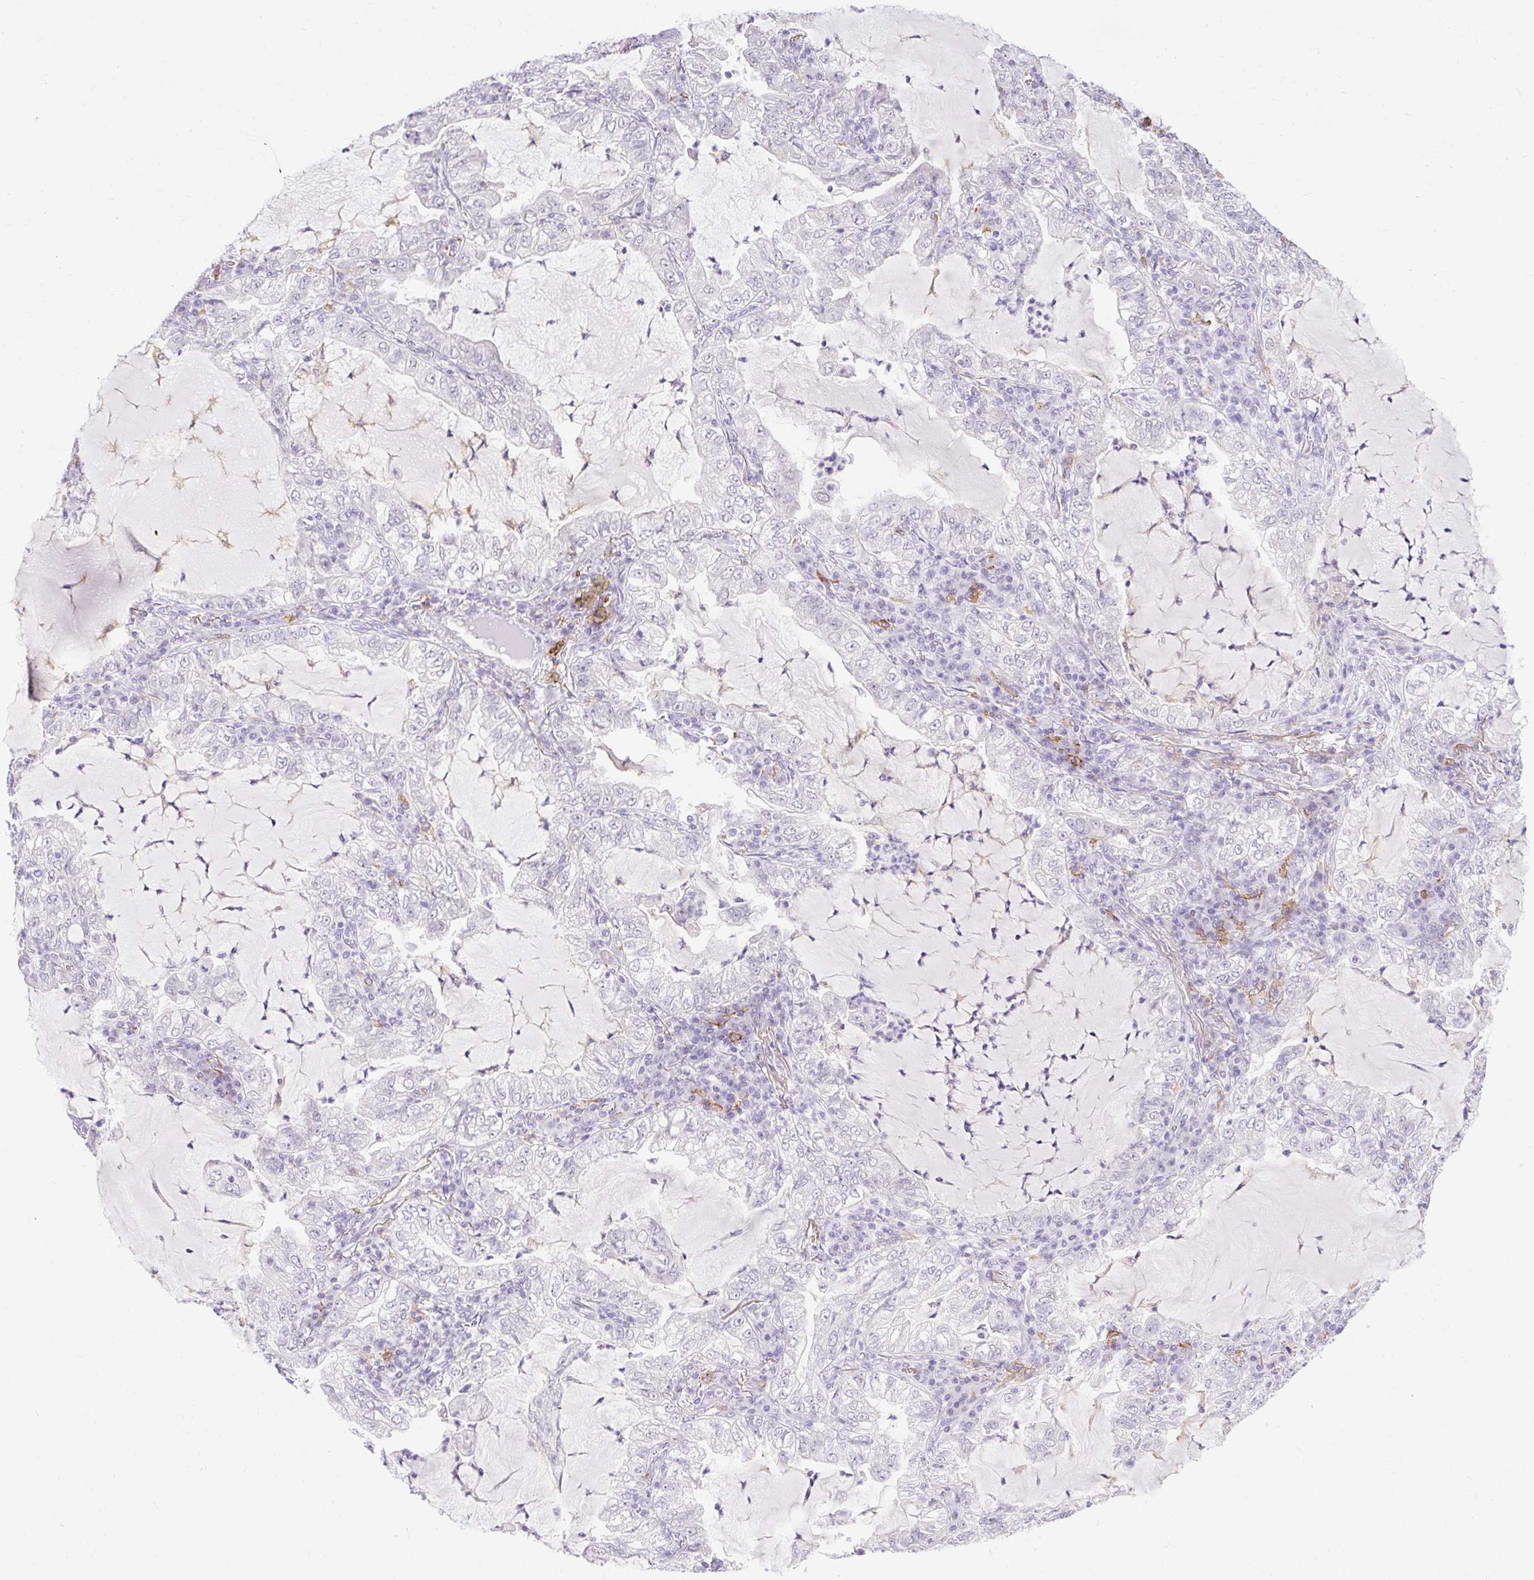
{"staining": {"intensity": "negative", "quantity": "none", "location": "none"}, "tissue": "lung cancer", "cell_type": "Tumor cells", "image_type": "cancer", "snomed": [{"axis": "morphology", "description": "Adenocarcinoma, NOS"}, {"axis": "topography", "description": "Lung"}], "caption": "An image of human lung cancer (adenocarcinoma) is negative for staining in tumor cells.", "gene": "SIGLEC1", "patient": {"sex": "female", "age": 73}}